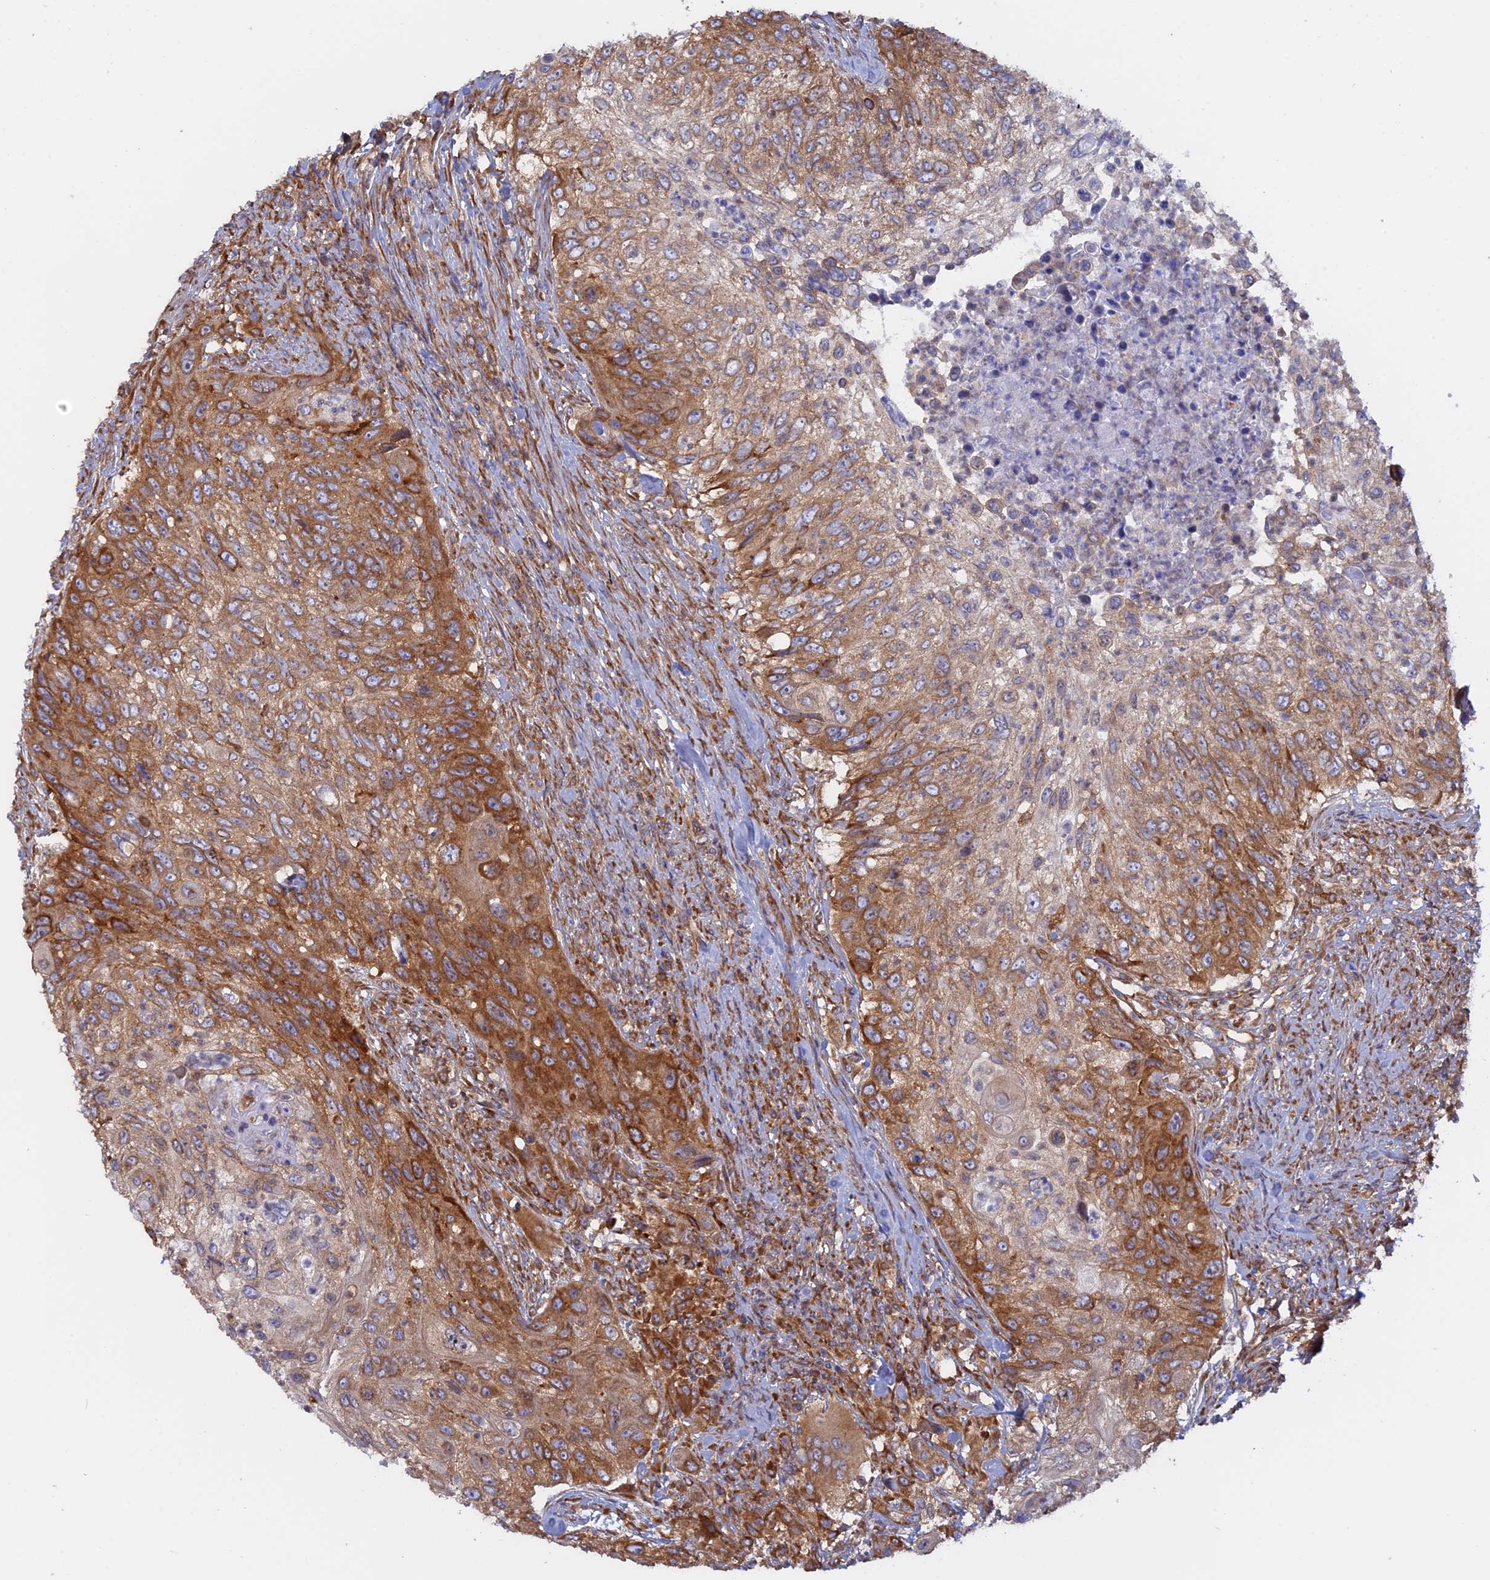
{"staining": {"intensity": "strong", "quantity": "25%-75%", "location": "cytoplasmic/membranous"}, "tissue": "urothelial cancer", "cell_type": "Tumor cells", "image_type": "cancer", "snomed": [{"axis": "morphology", "description": "Urothelial carcinoma, High grade"}, {"axis": "topography", "description": "Urinary bladder"}], "caption": "The histopathology image reveals staining of urothelial cancer, revealing strong cytoplasmic/membranous protein expression (brown color) within tumor cells.", "gene": "GMIP", "patient": {"sex": "female", "age": 60}}